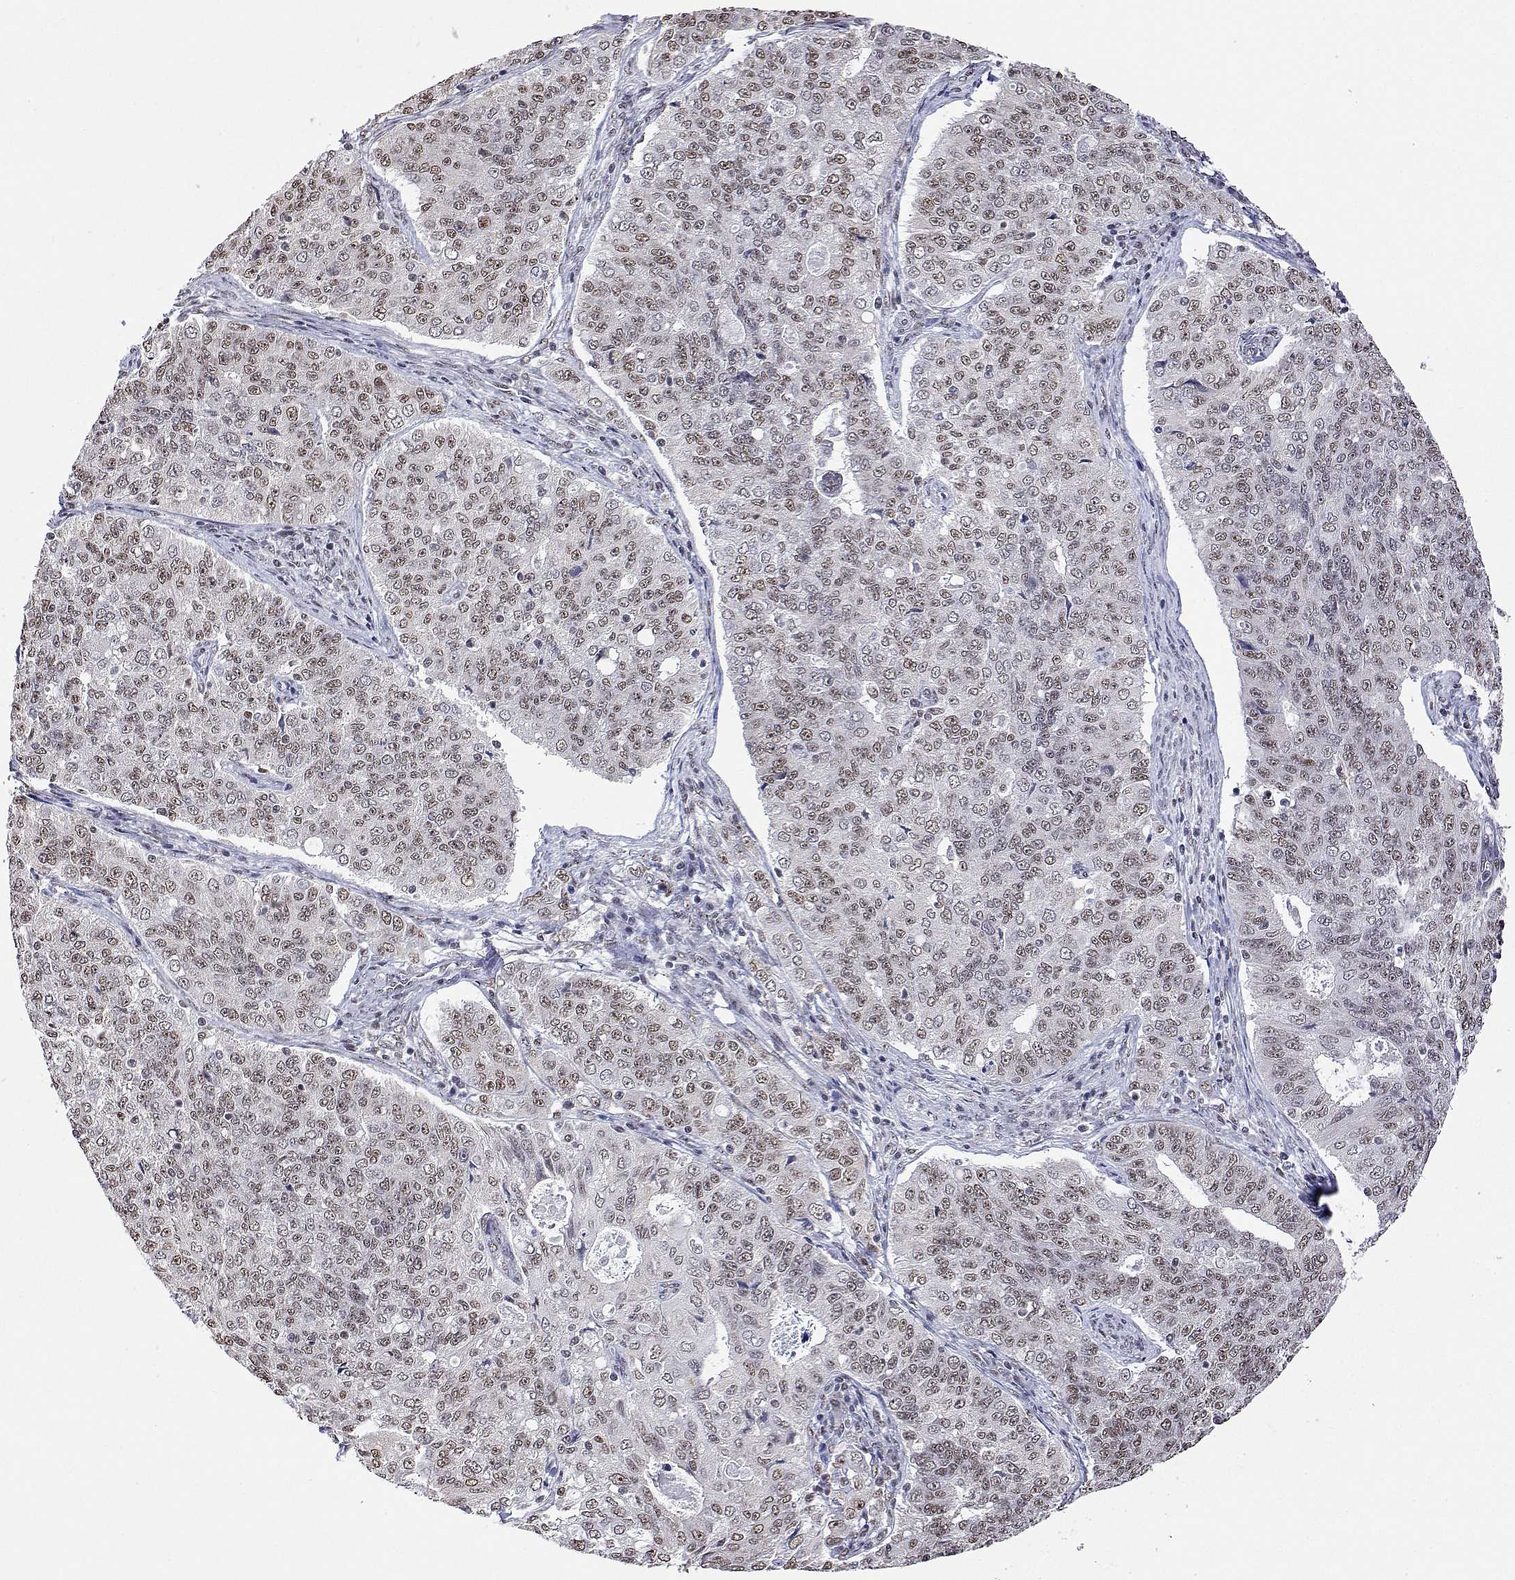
{"staining": {"intensity": "moderate", "quantity": ">75%", "location": "nuclear"}, "tissue": "endometrial cancer", "cell_type": "Tumor cells", "image_type": "cancer", "snomed": [{"axis": "morphology", "description": "Adenocarcinoma, NOS"}, {"axis": "topography", "description": "Endometrium"}], "caption": "This image reveals immunohistochemistry (IHC) staining of endometrial cancer (adenocarcinoma), with medium moderate nuclear staining in about >75% of tumor cells.", "gene": "ADAR", "patient": {"sex": "female", "age": 43}}